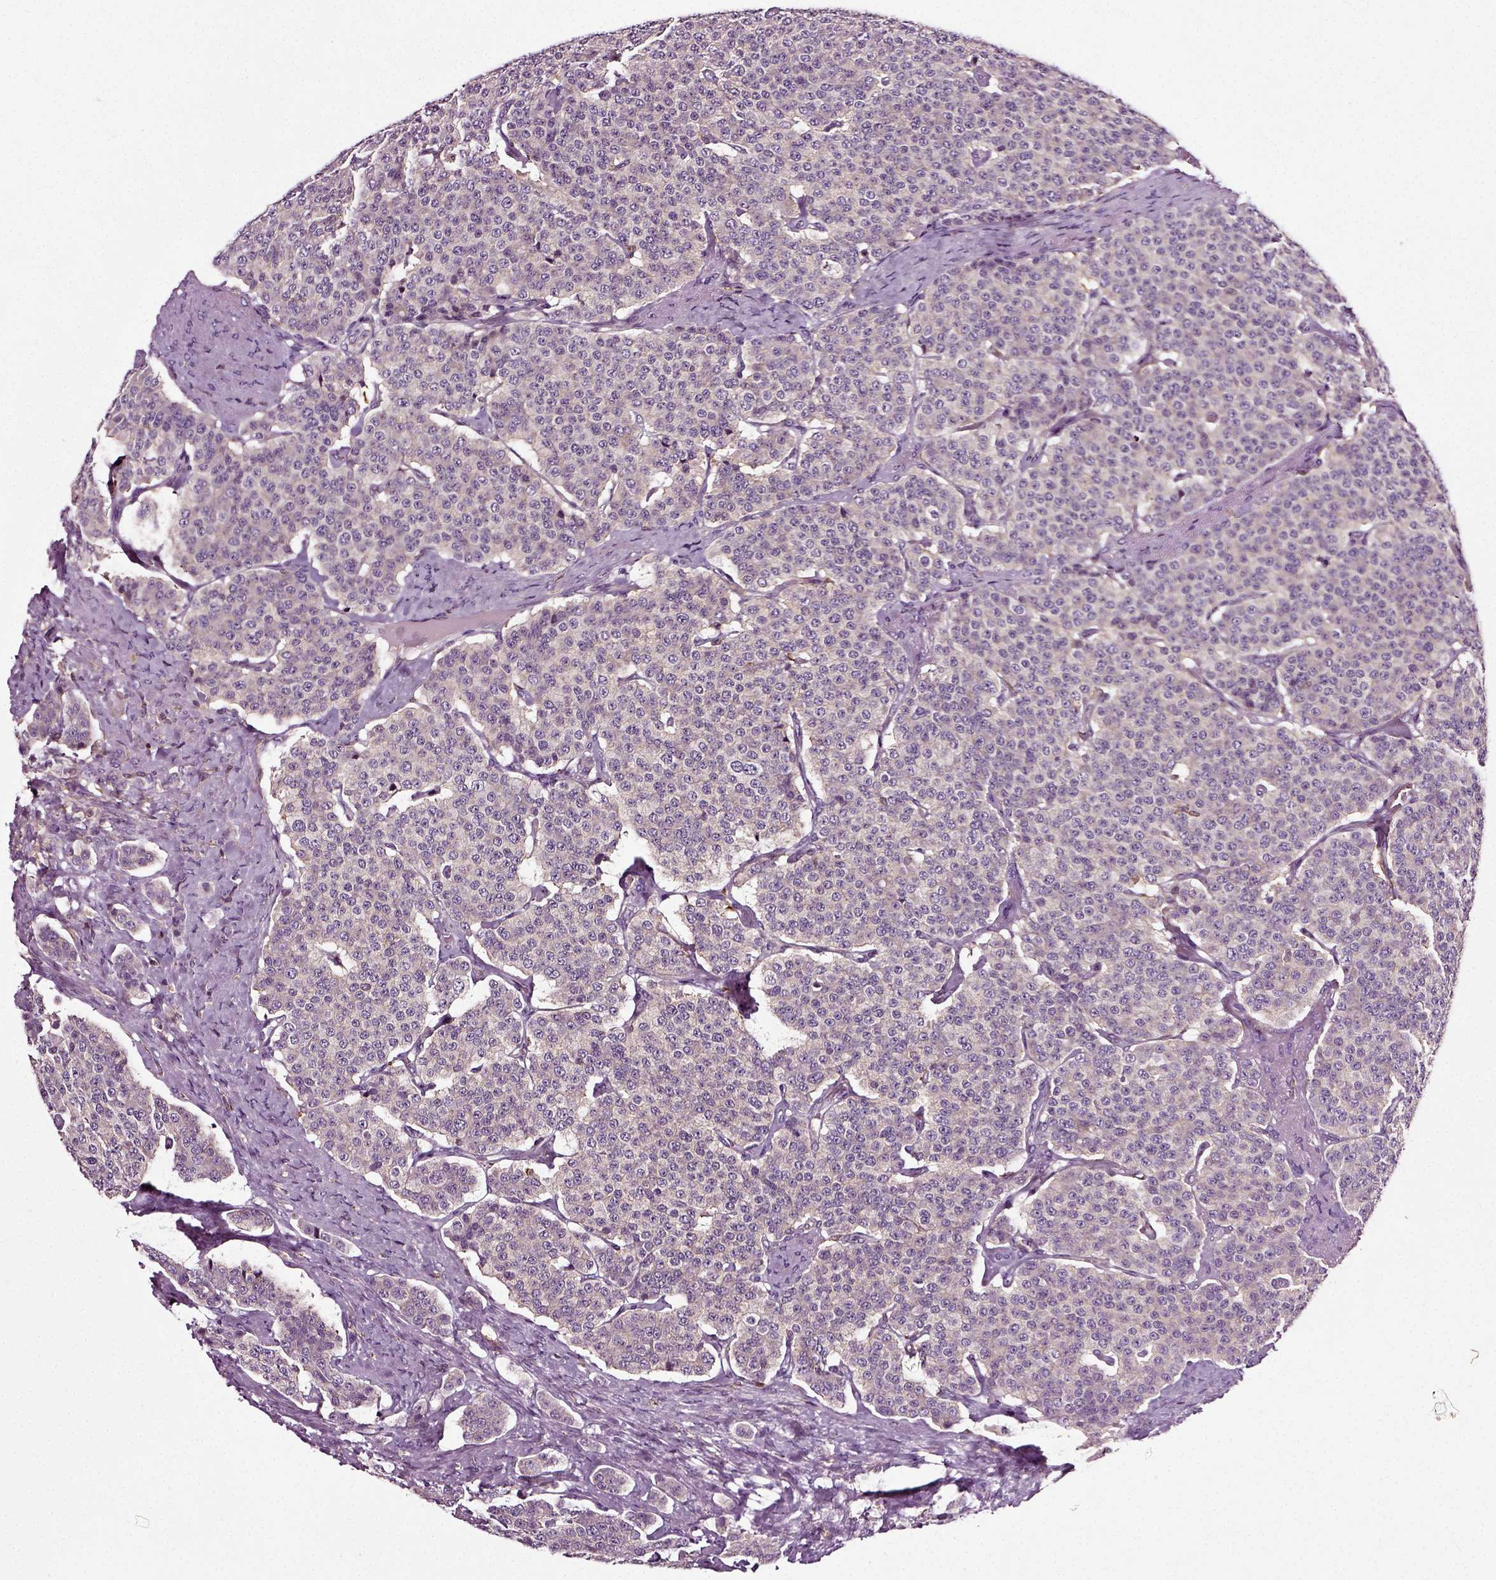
{"staining": {"intensity": "negative", "quantity": "none", "location": "none"}, "tissue": "carcinoid", "cell_type": "Tumor cells", "image_type": "cancer", "snomed": [{"axis": "morphology", "description": "Carcinoid, malignant, NOS"}, {"axis": "topography", "description": "Small intestine"}], "caption": "This is an immunohistochemistry image of human carcinoid. There is no expression in tumor cells.", "gene": "RHOF", "patient": {"sex": "female", "age": 58}}